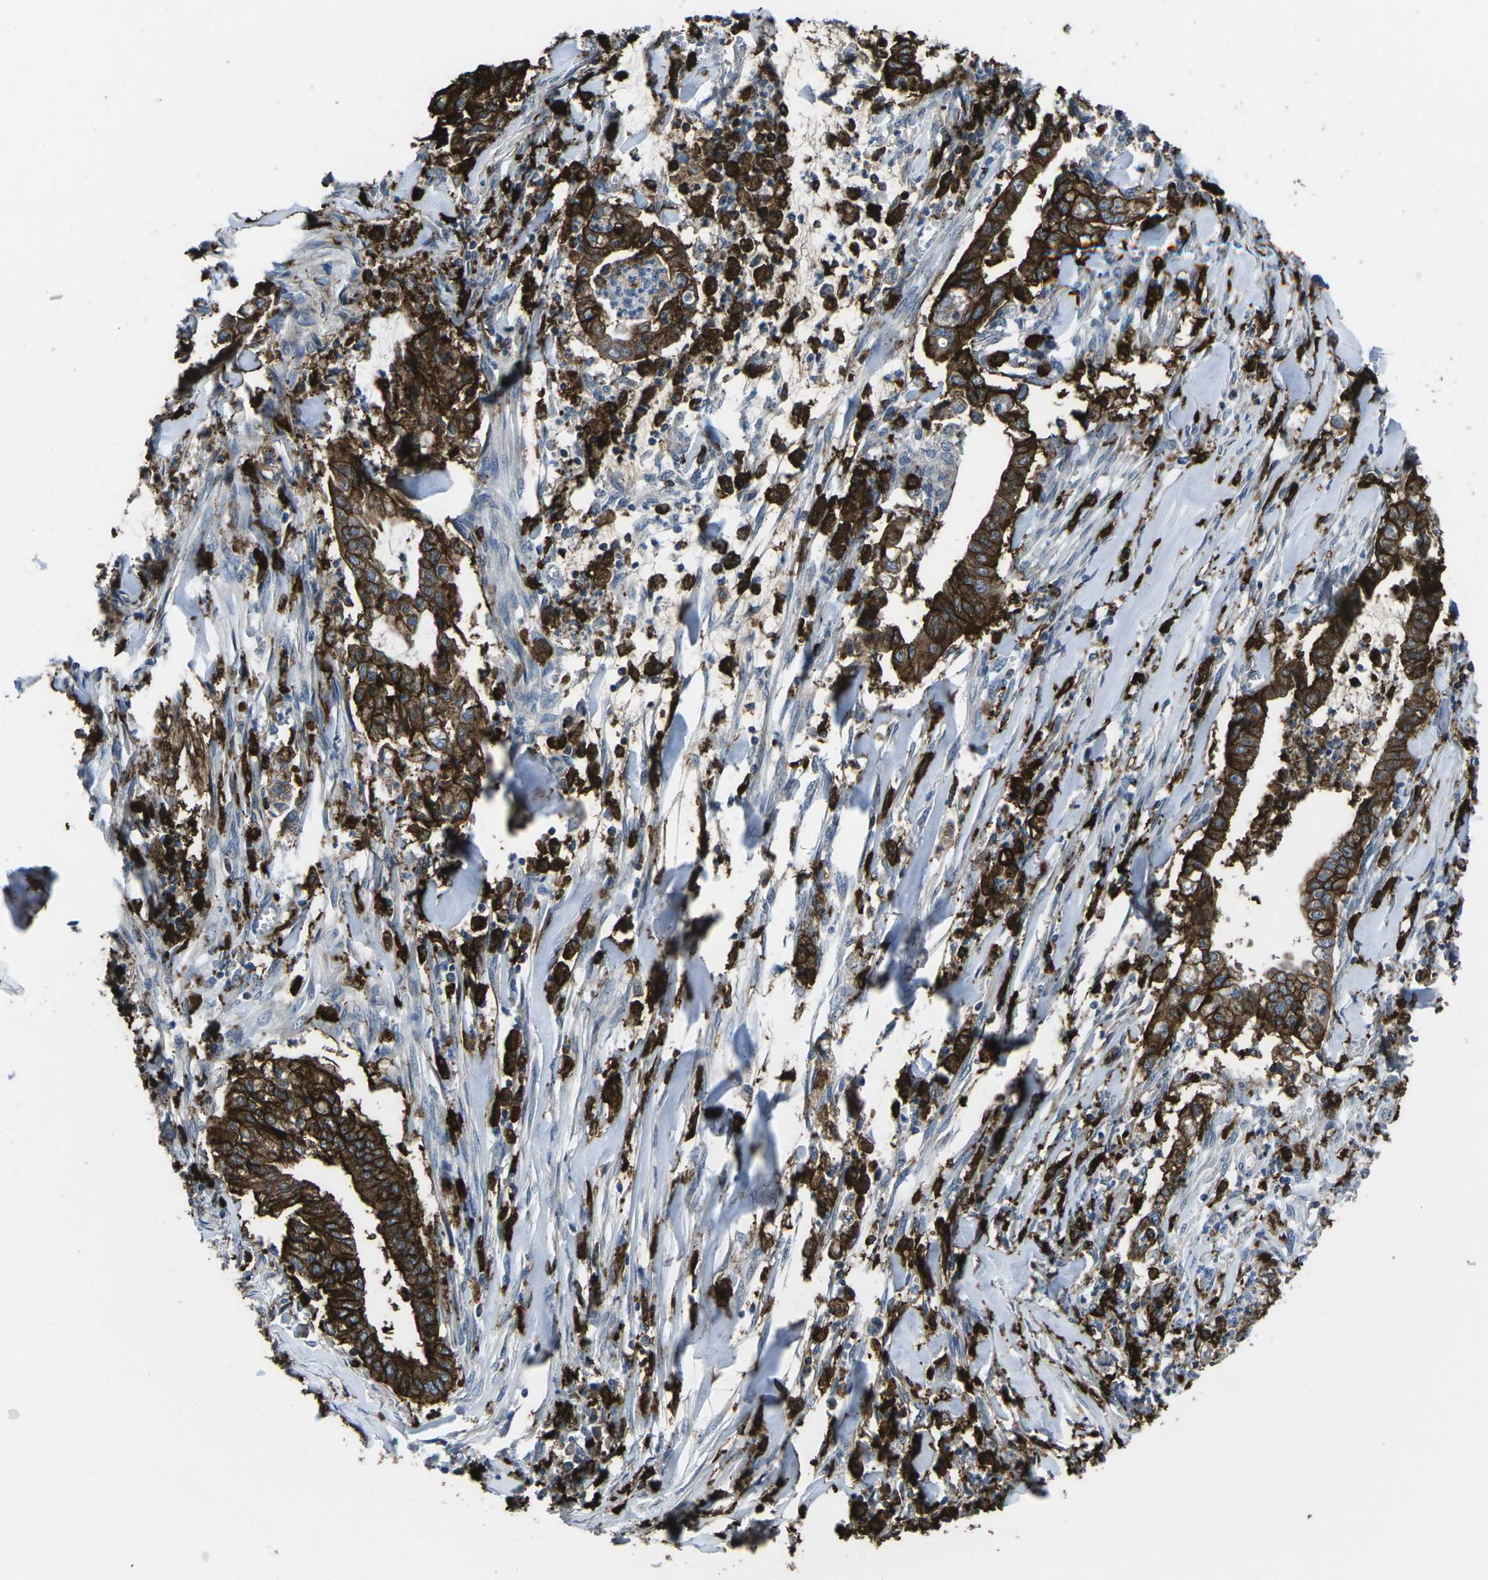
{"staining": {"intensity": "strong", "quantity": ">75%", "location": "cytoplasmic/membranous"}, "tissue": "cervical cancer", "cell_type": "Tumor cells", "image_type": "cancer", "snomed": [{"axis": "morphology", "description": "Adenocarcinoma, NOS"}, {"axis": "topography", "description": "Cervix"}], "caption": "Human cervical cancer stained with a protein marker reveals strong staining in tumor cells.", "gene": "PTPN1", "patient": {"sex": "female", "age": 44}}